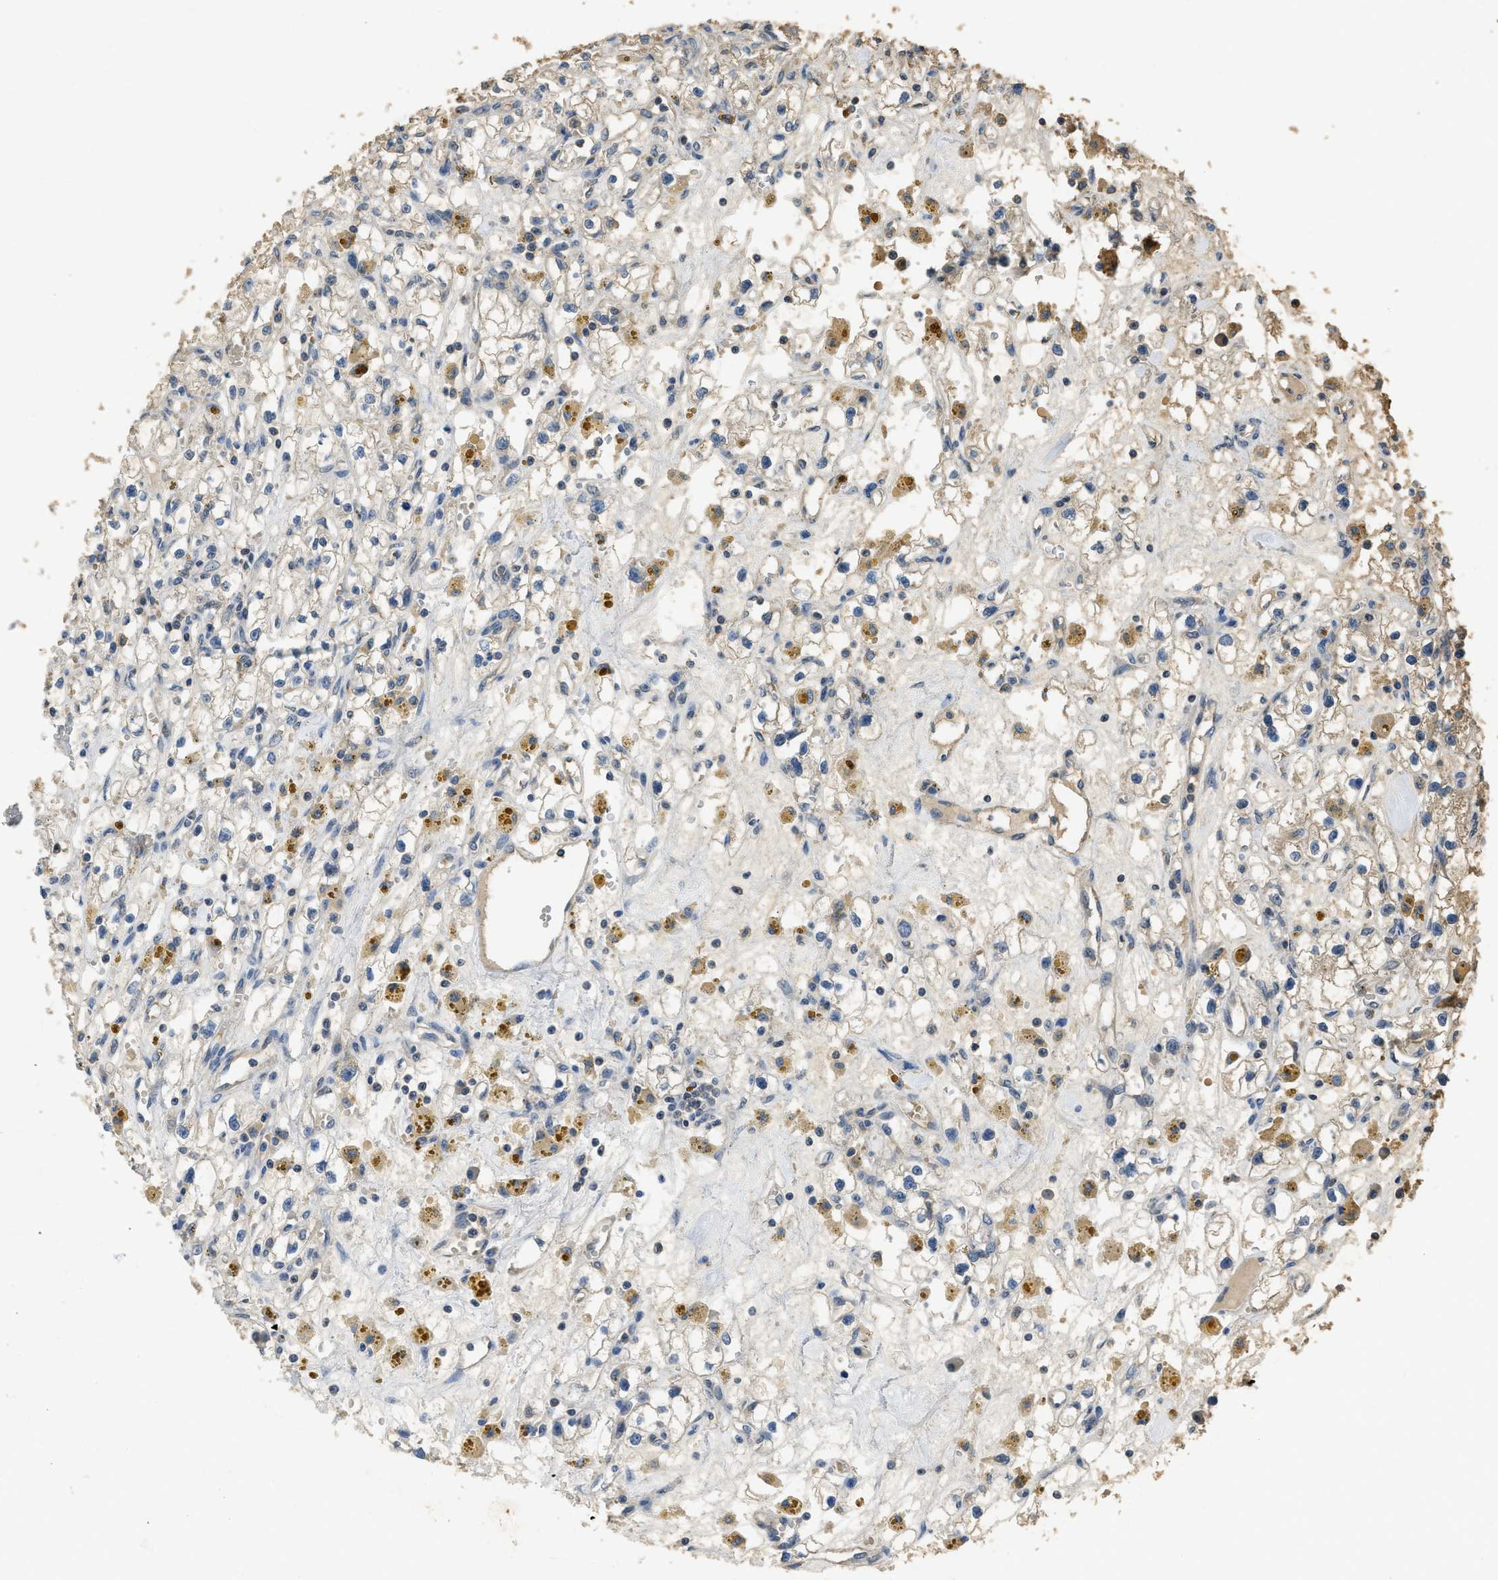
{"staining": {"intensity": "negative", "quantity": "none", "location": "none"}, "tissue": "renal cancer", "cell_type": "Tumor cells", "image_type": "cancer", "snomed": [{"axis": "morphology", "description": "Adenocarcinoma, NOS"}, {"axis": "topography", "description": "Kidney"}], "caption": "Adenocarcinoma (renal) was stained to show a protein in brown. There is no significant expression in tumor cells.", "gene": "PPP3CA", "patient": {"sex": "male", "age": 56}}